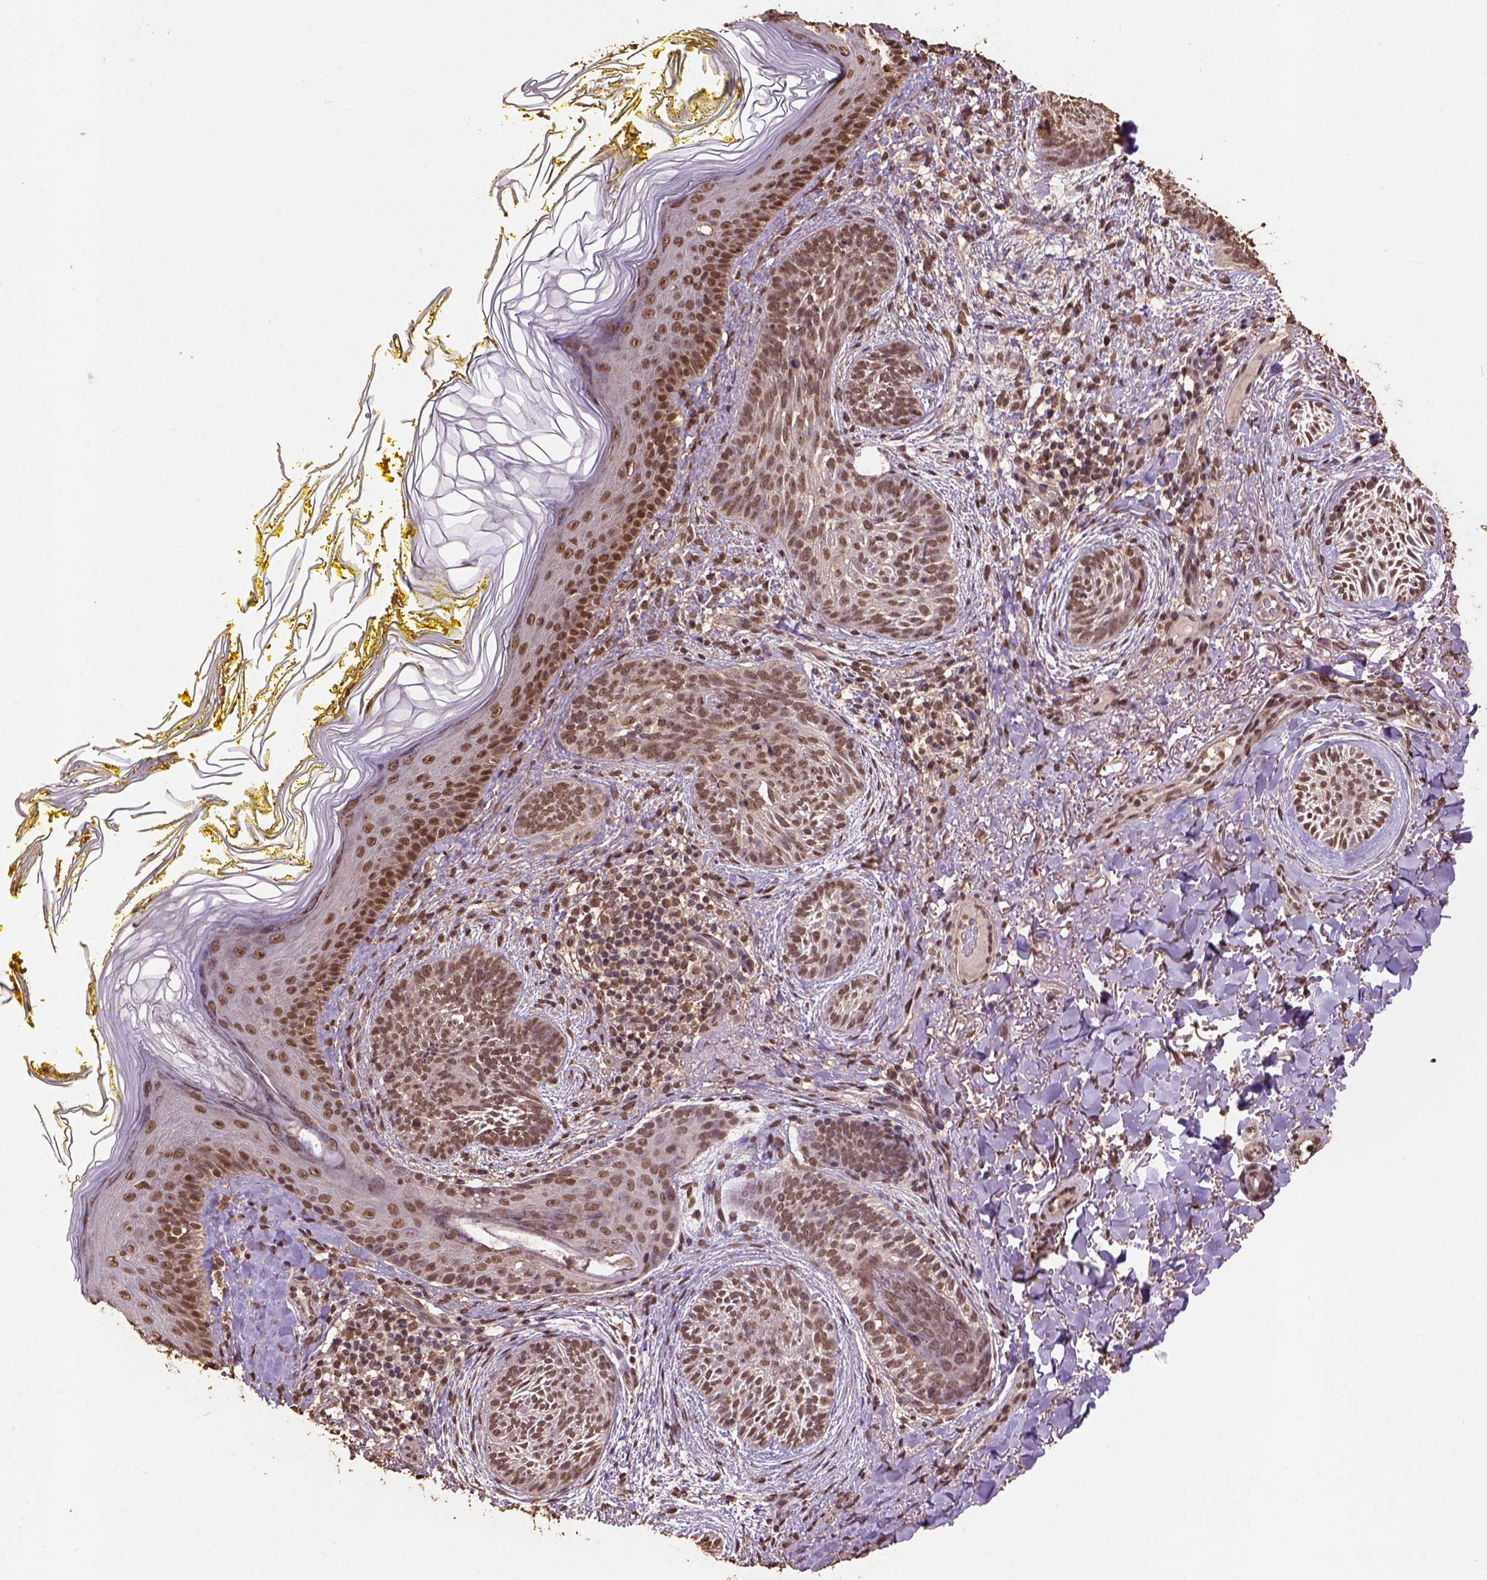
{"staining": {"intensity": "moderate", "quantity": ">75%", "location": "nuclear"}, "tissue": "skin cancer", "cell_type": "Tumor cells", "image_type": "cancer", "snomed": [{"axis": "morphology", "description": "Basal cell carcinoma"}, {"axis": "topography", "description": "Skin"}], "caption": "Basal cell carcinoma (skin) stained with immunohistochemistry (IHC) exhibits moderate nuclear positivity in approximately >75% of tumor cells.", "gene": "CSTF2T", "patient": {"sex": "female", "age": 68}}